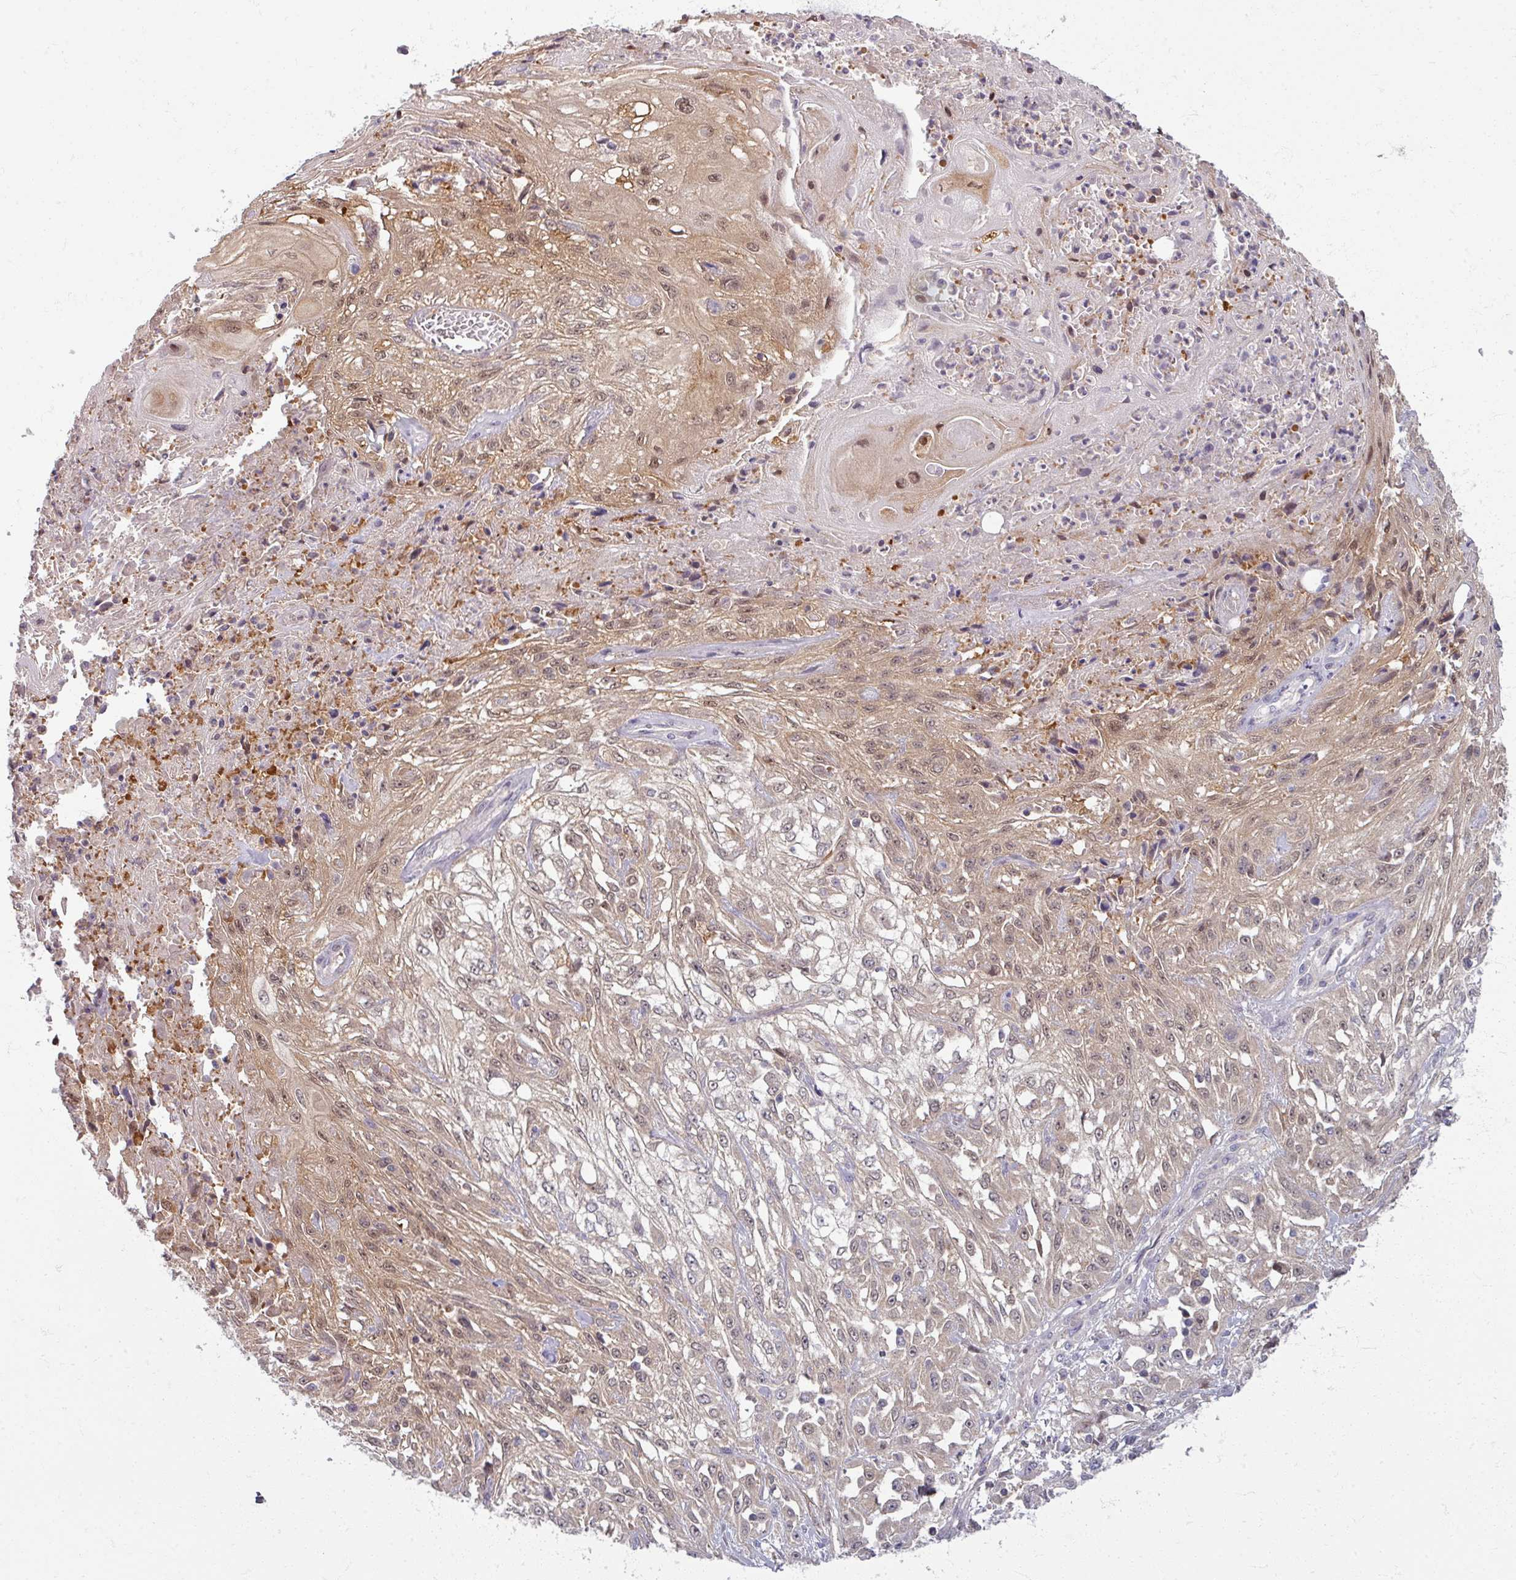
{"staining": {"intensity": "weak", "quantity": "25%-75%", "location": "cytoplasmic/membranous,nuclear"}, "tissue": "skin cancer", "cell_type": "Tumor cells", "image_type": "cancer", "snomed": [{"axis": "morphology", "description": "Squamous cell carcinoma, NOS"}, {"axis": "morphology", "description": "Squamous cell carcinoma, metastatic, NOS"}, {"axis": "topography", "description": "Skin"}, {"axis": "topography", "description": "Lymph node"}], "caption": "Weak cytoplasmic/membranous and nuclear positivity is seen in approximately 25%-75% of tumor cells in skin metastatic squamous cell carcinoma. The protein of interest is shown in brown color, while the nuclei are stained blue.", "gene": "TTLL7", "patient": {"sex": "male", "age": 75}}